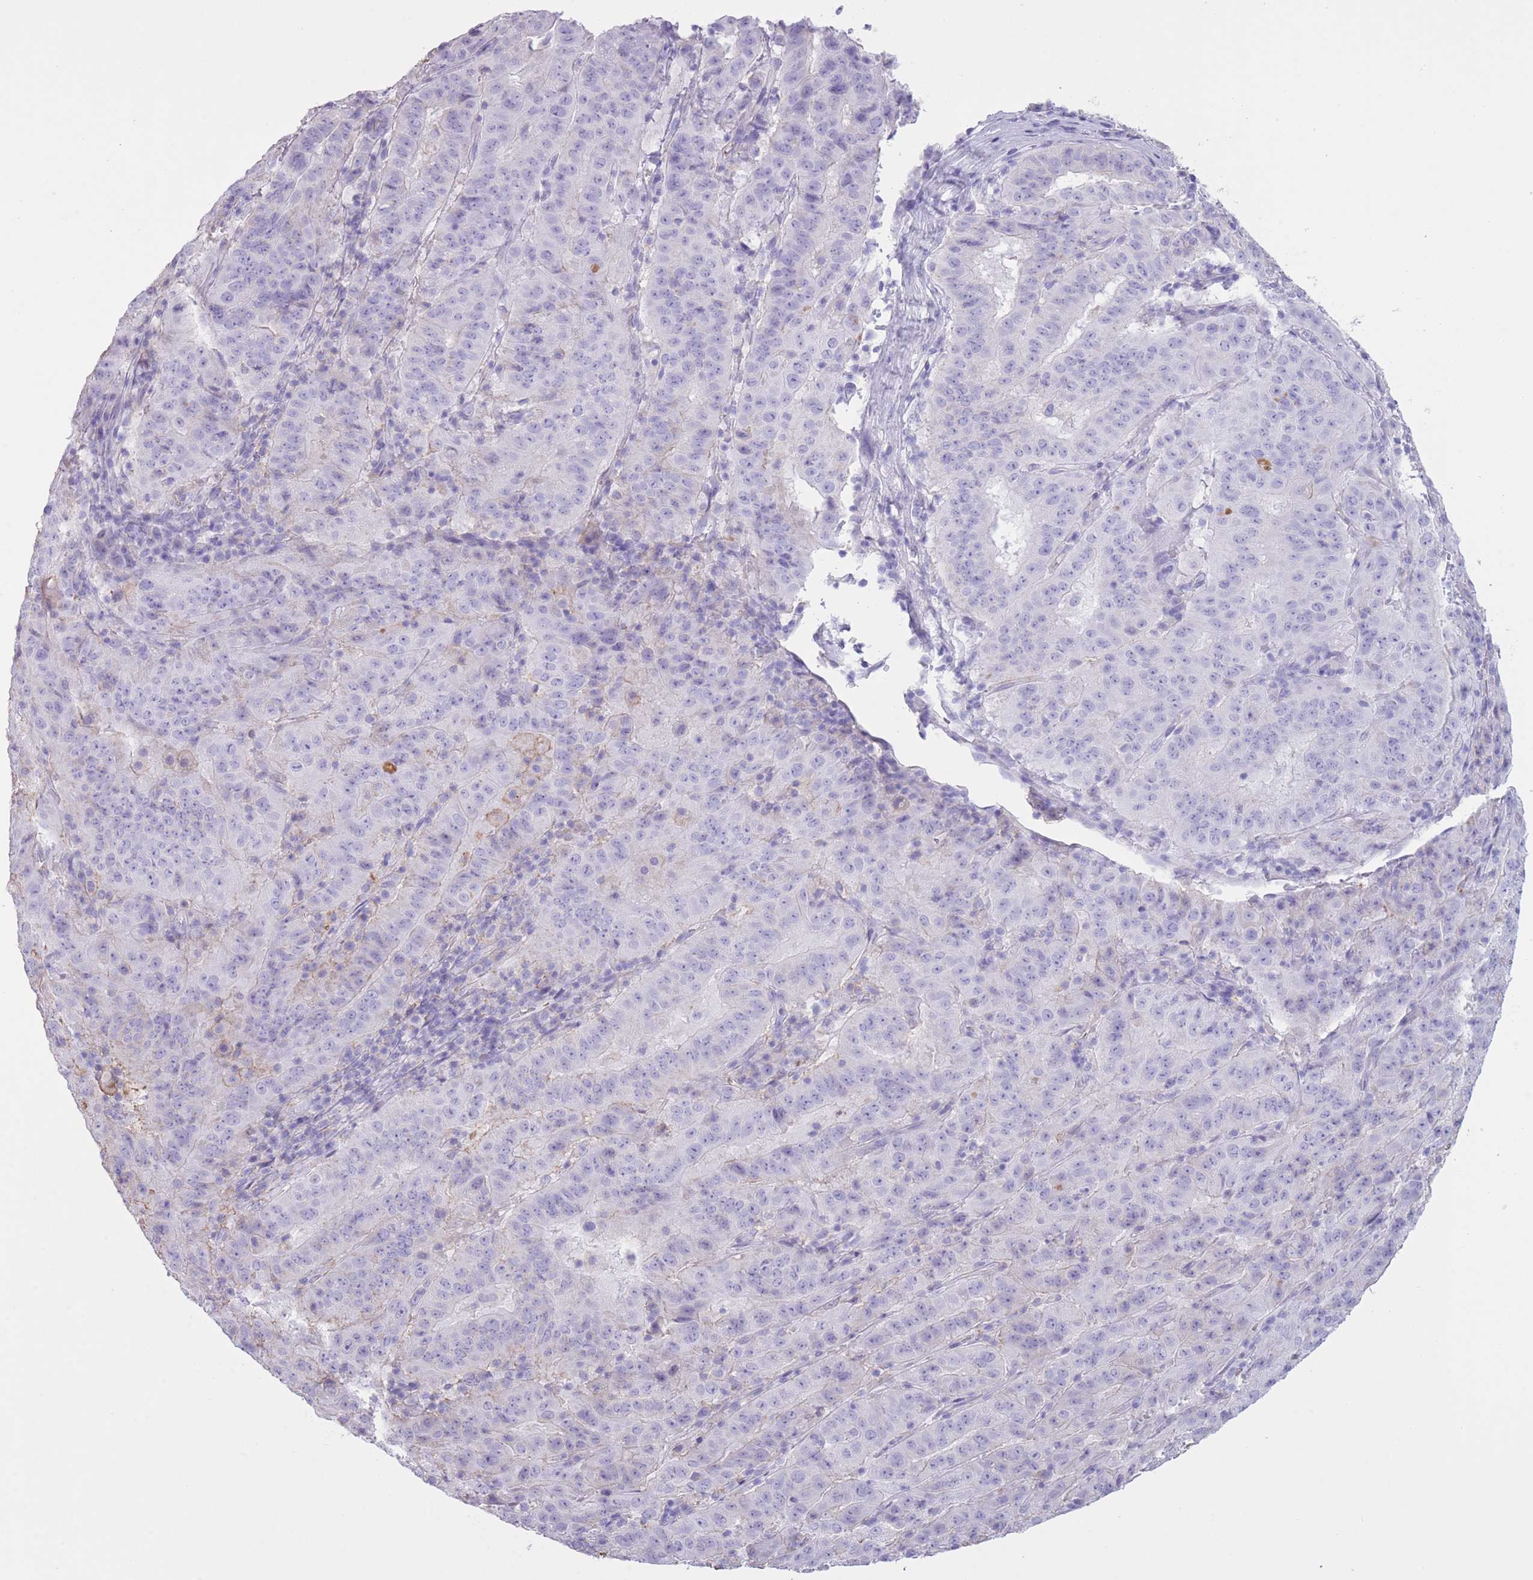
{"staining": {"intensity": "moderate", "quantity": "<25%", "location": "cytoplasmic/membranous"}, "tissue": "pancreatic cancer", "cell_type": "Tumor cells", "image_type": "cancer", "snomed": [{"axis": "morphology", "description": "Adenocarcinoma, NOS"}, {"axis": "topography", "description": "Pancreas"}], "caption": "Immunohistochemical staining of pancreatic adenocarcinoma demonstrates moderate cytoplasmic/membranous protein staining in about <25% of tumor cells.", "gene": "AP3S2", "patient": {"sex": "male", "age": 63}}